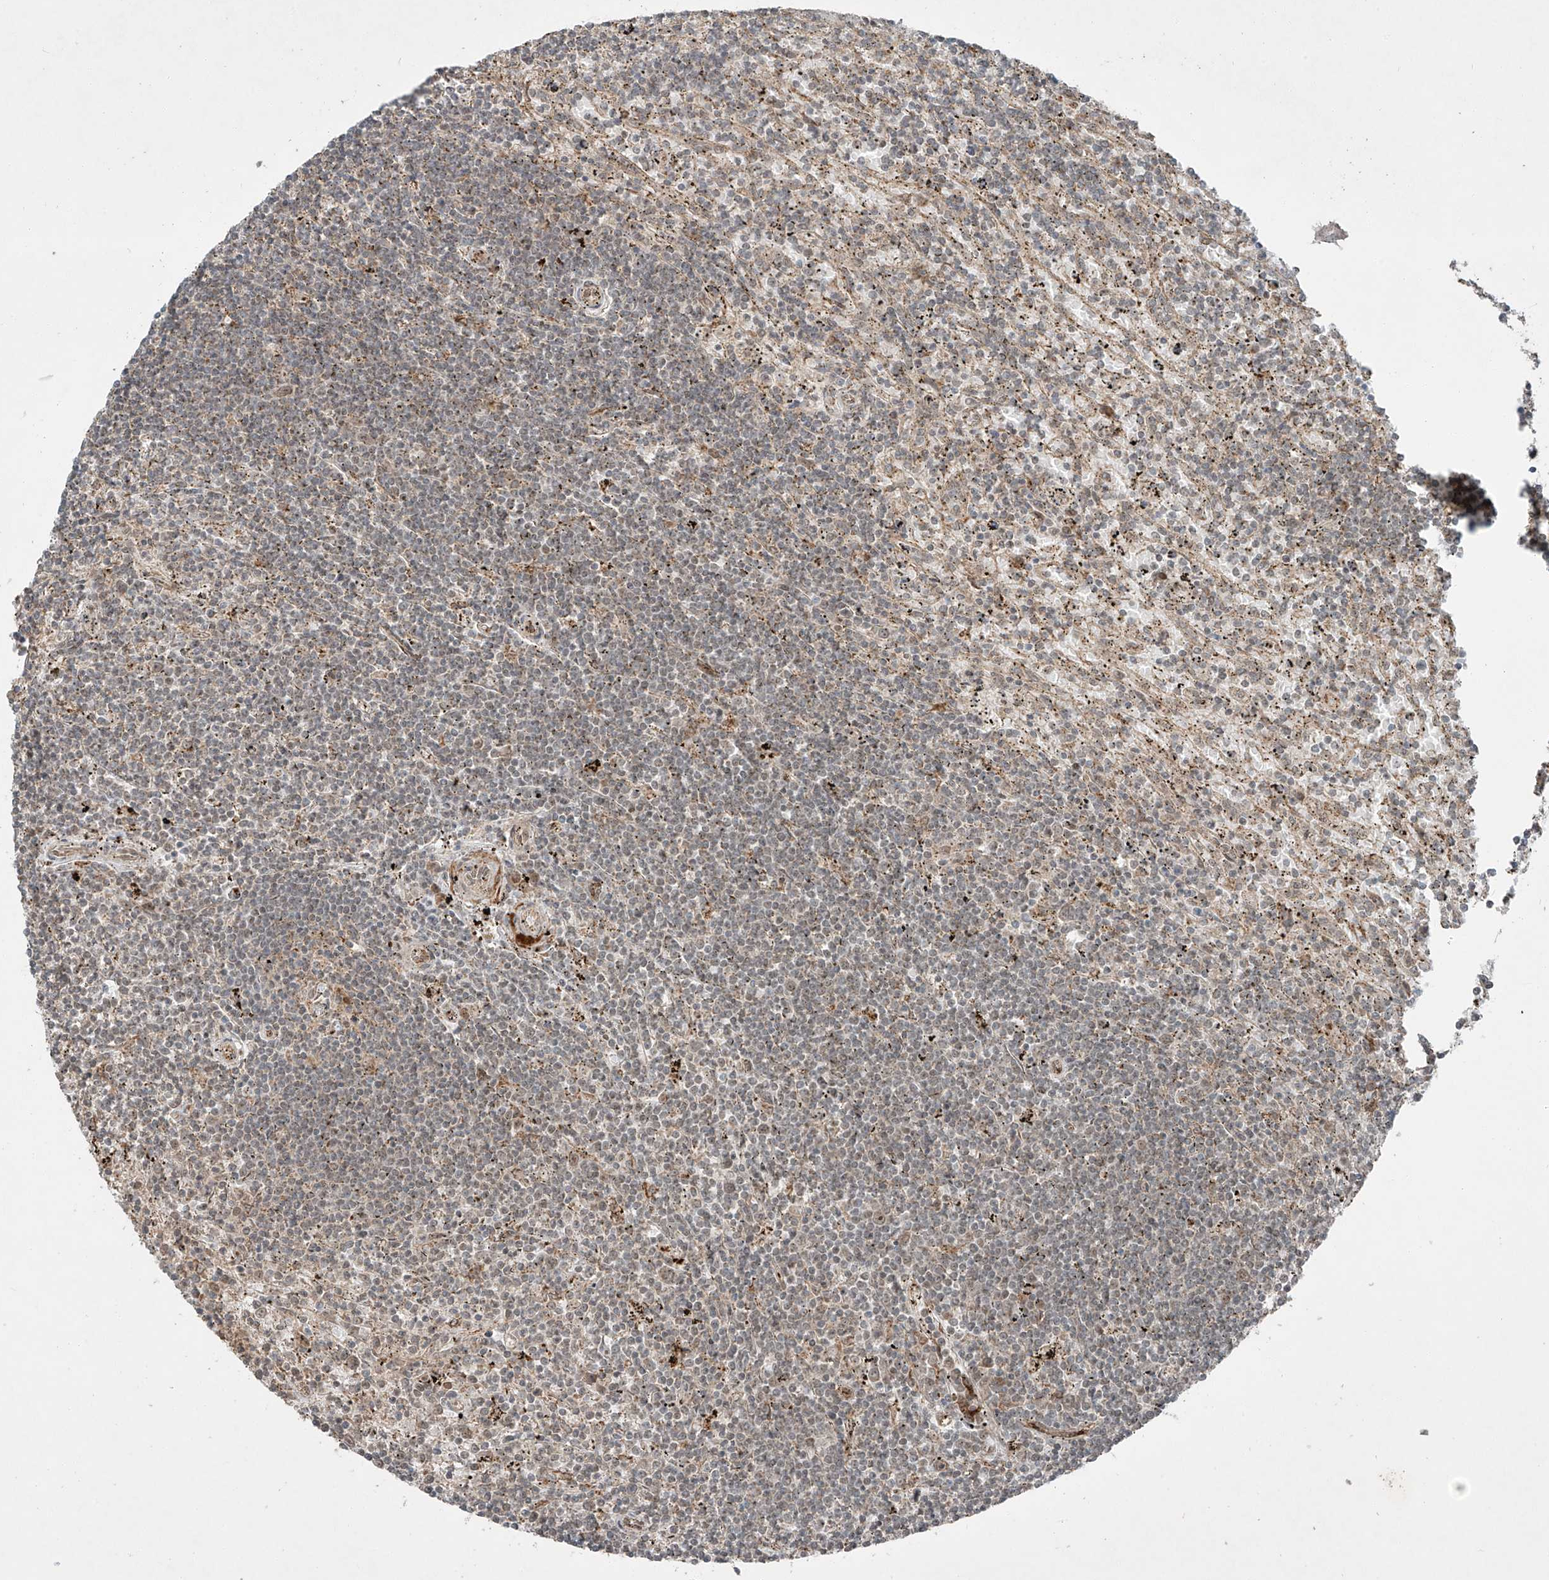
{"staining": {"intensity": "weak", "quantity": "<25%", "location": "cytoplasmic/membranous"}, "tissue": "lymphoma", "cell_type": "Tumor cells", "image_type": "cancer", "snomed": [{"axis": "morphology", "description": "Malignant lymphoma, non-Hodgkin's type, Low grade"}, {"axis": "topography", "description": "Spleen"}], "caption": "A micrograph of lymphoma stained for a protein demonstrates no brown staining in tumor cells.", "gene": "ZNF620", "patient": {"sex": "male", "age": 76}}